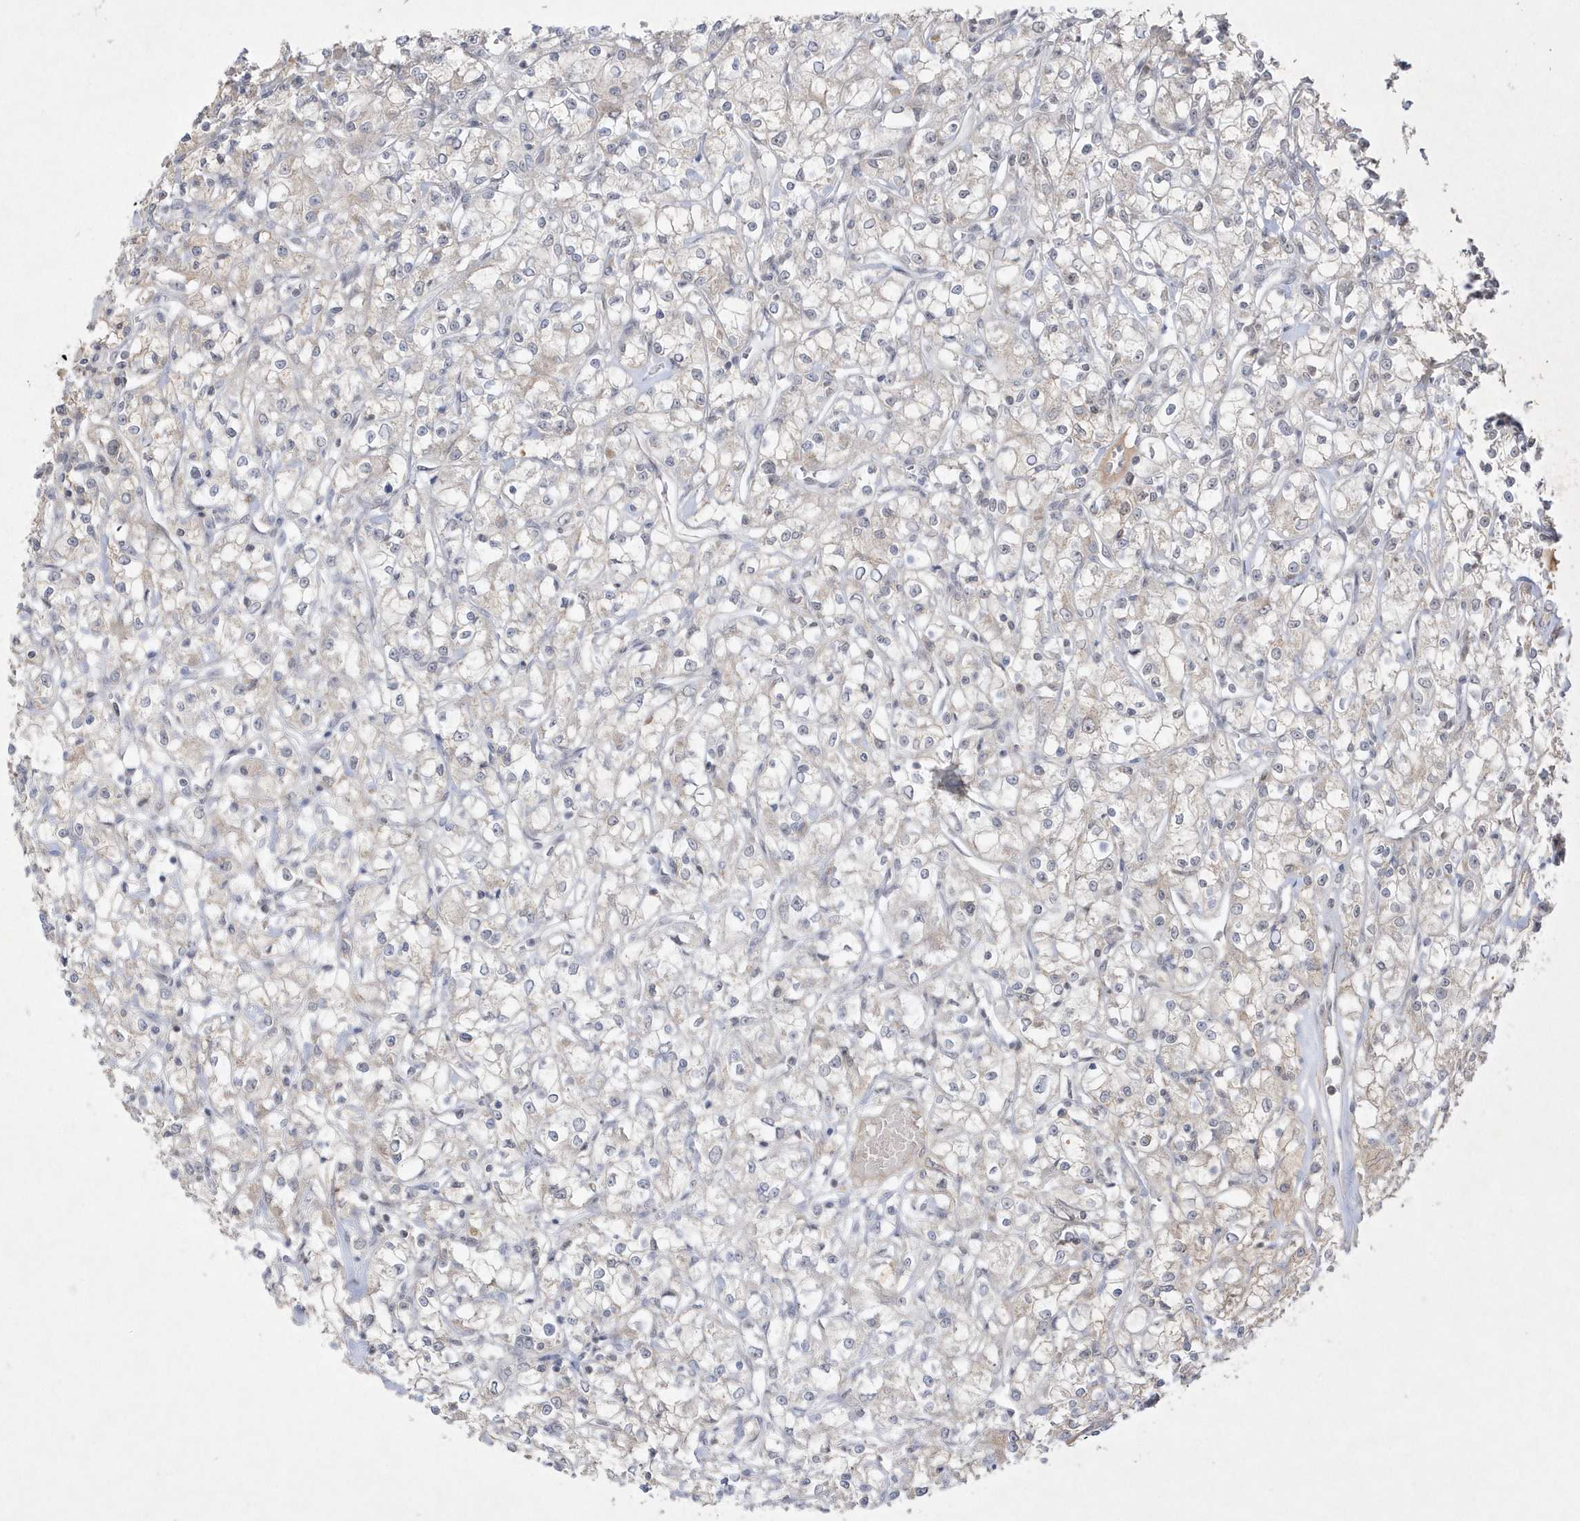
{"staining": {"intensity": "negative", "quantity": "none", "location": "none"}, "tissue": "renal cancer", "cell_type": "Tumor cells", "image_type": "cancer", "snomed": [{"axis": "morphology", "description": "Adenocarcinoma, NOS"}, {"axis": "topography", "description": "Kidney"}], "caption": "A histopathology image of renal cancer stained for a protein exhibits no brown staining in tumor cells.", "gene": "CPSF3", "patient": {"sex": "female", "age": 59}}